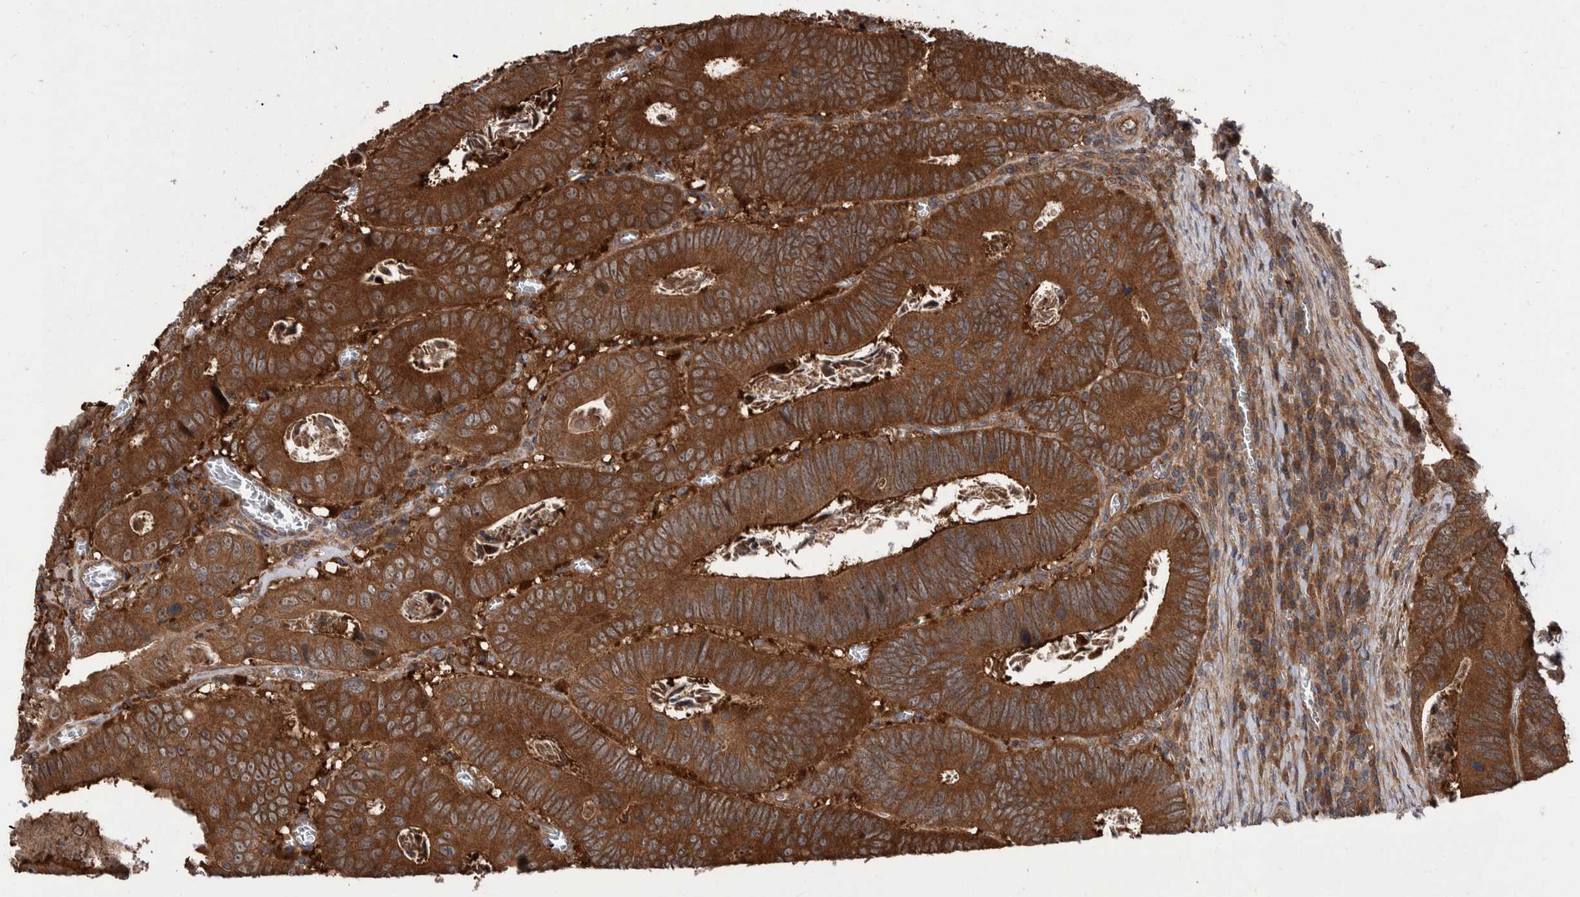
{"staining": {"intensity": "strong", "quantity": ">75%", "location": "cytoplasmic/membranous"}, "tissue": "colorectal cancer", "cell_type": "Tumor cells", "image_type": "cancer", "snomed": [{"axis": "morphology", "description": "Inflammation, NOS"}, {"axis": "morphology", "description": "Adenocarcinoma, NOS"}, {"axis": "topography", "description": "Colon"}], "caption": "A high-resolution photomicrograph shows IHC staining of colorectal adenocarcinoma, which displays strong cytoplasmic/membranous staining in about >75% of tumor cells.", "gene": "VBP1", "patient": {"sex": "male", "age": 72}}